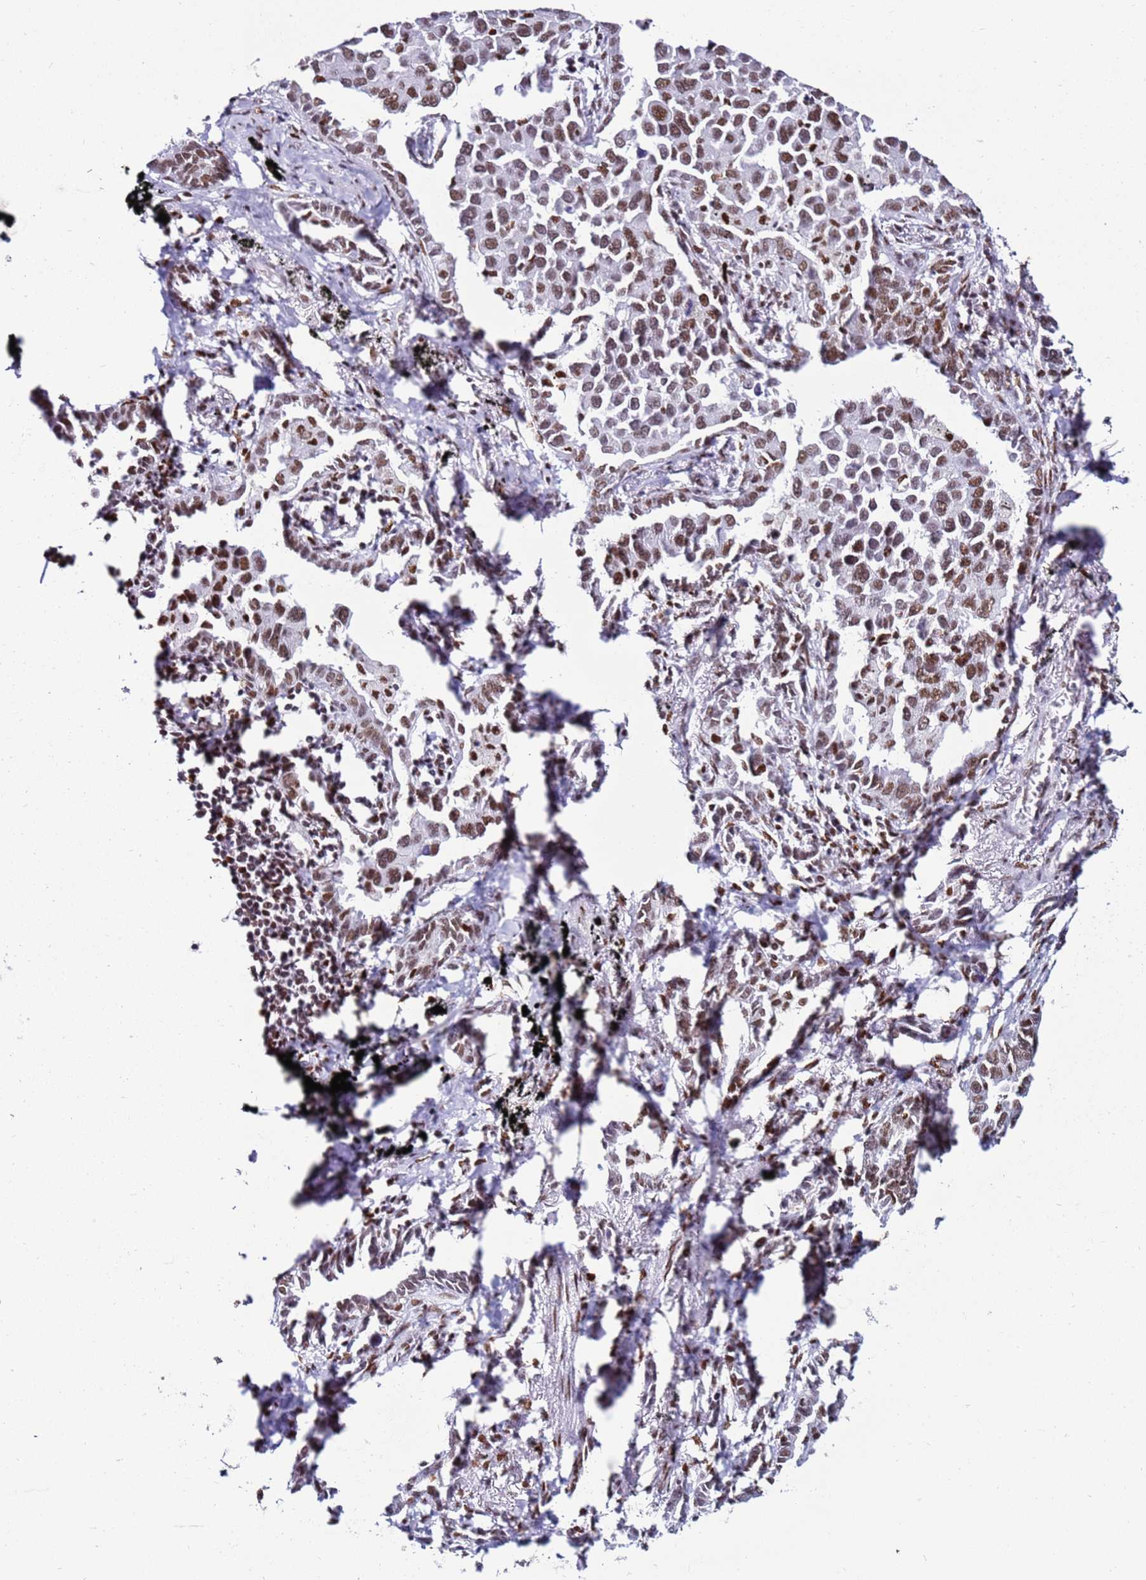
{"staining": {"intensity": "moderate", "quantity": ">75%", "location": "nuclear"}, "tissue": "lung cancer", "cell_type": "Tumor cells", "image_type": "cancer", "snomed": [{"axis": "morphology", "description": "Adenocarcinoma, NOS"}, {"axis": "topography", "description": "Lung"}], "caption": "Adenocarcinoma (lung) was stained to show a protein in brown. There is medium levels of moderate nuclear expression in about >75% of tumor cells.", "gene": "KPNA4", "patient": {"sex": "male", "age": 67}}